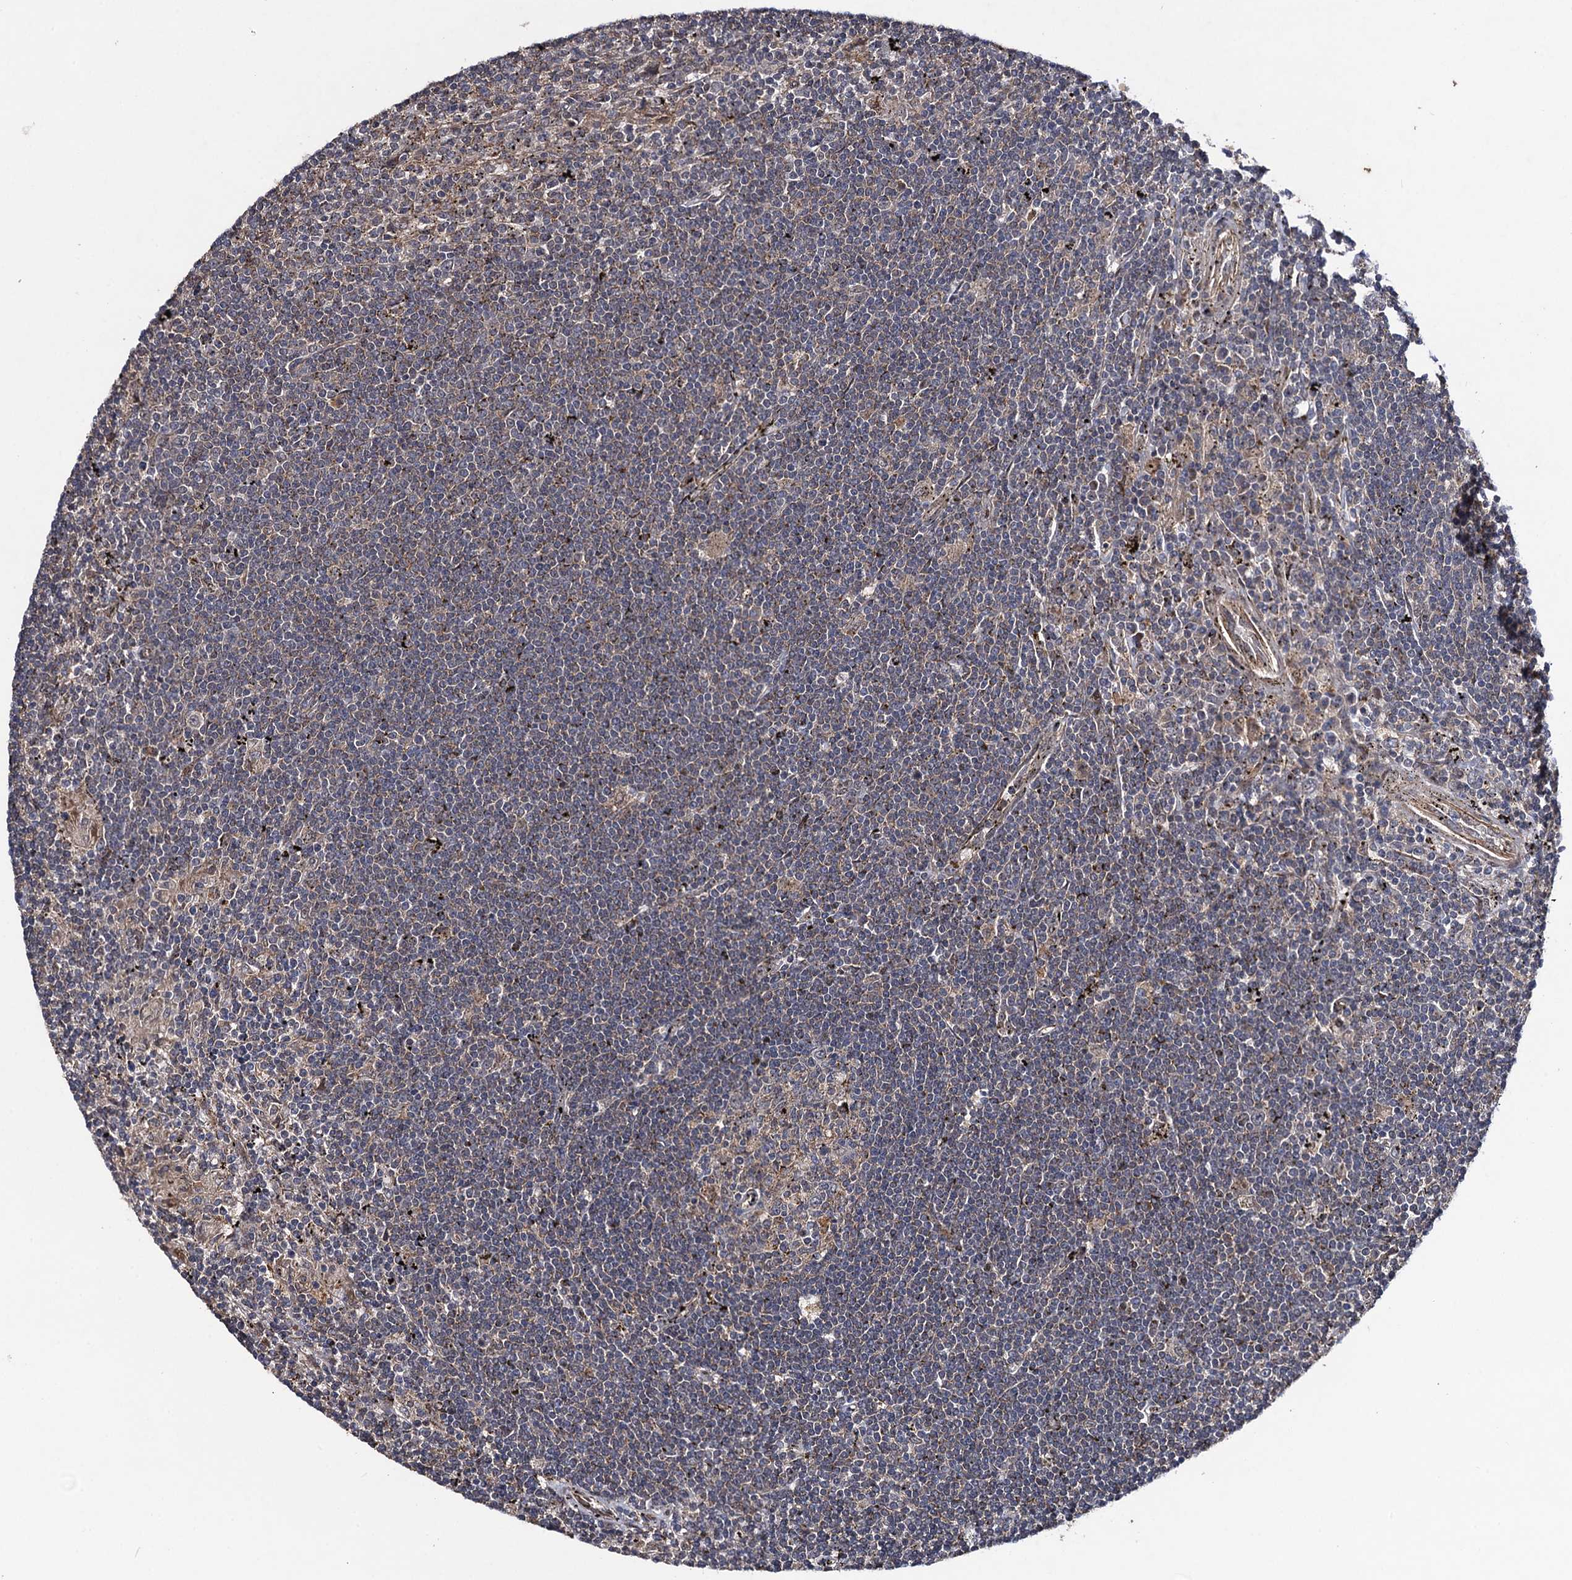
{"staining": {"intensity": "negative", "quantity": "none", "location": "none"}, "tissue": "lymphoma", "cell_type": "Tumor cells", "image_type": "cancer", "snomed": [{"axis": "morphology", "description": "Malignant lymphoma, non-Hodgkin's type, Low grade"}, {"axis": "topography", "description": "Spleen"}], "caption": "This is a photomicrograph of immunohistochemistry (IHC) staining of lymphoma, which shows no expression in tumor cells.", "gene": "HAUS1", "patient": {"sex": "male", "age": 76}}